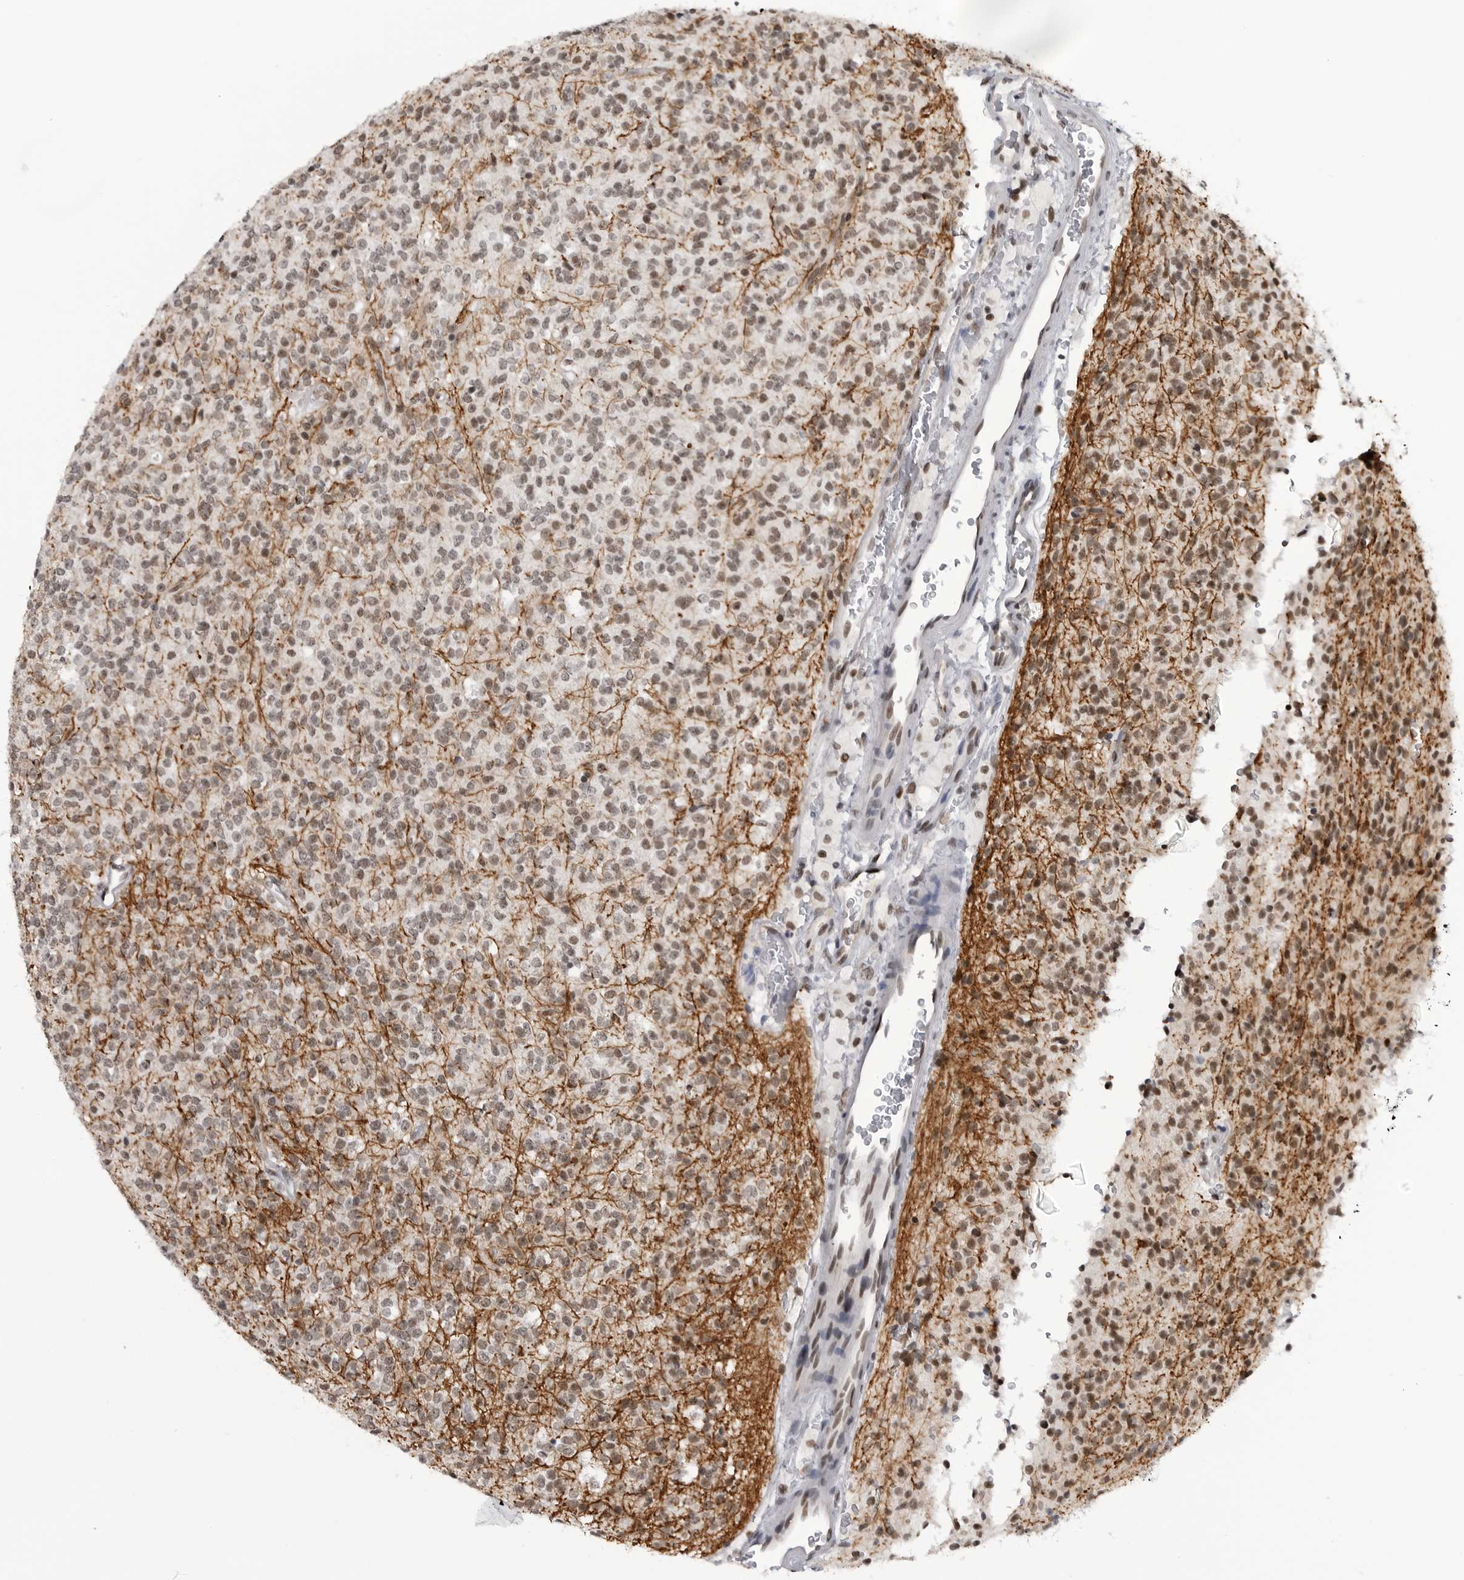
{"staining": {"intensity": "strong", "quantity": "25%-75%", "location": "nuclear"}, "tissue": "glioma", "cell_type": "Tumor cells", "image_type": "cancer", "snomed": [{"axis": "morphology", "description": "Glioma, malignant, High grade"}, {"axis": "topography", "description": "Brain"}], "caption": "Brown immunohistochemical staining in human glioma shows strong nuclear positivity in about 25%-75% of tumor cells.", "gene": "RNF26", "patient": {"sex": "male", "age": 34}}